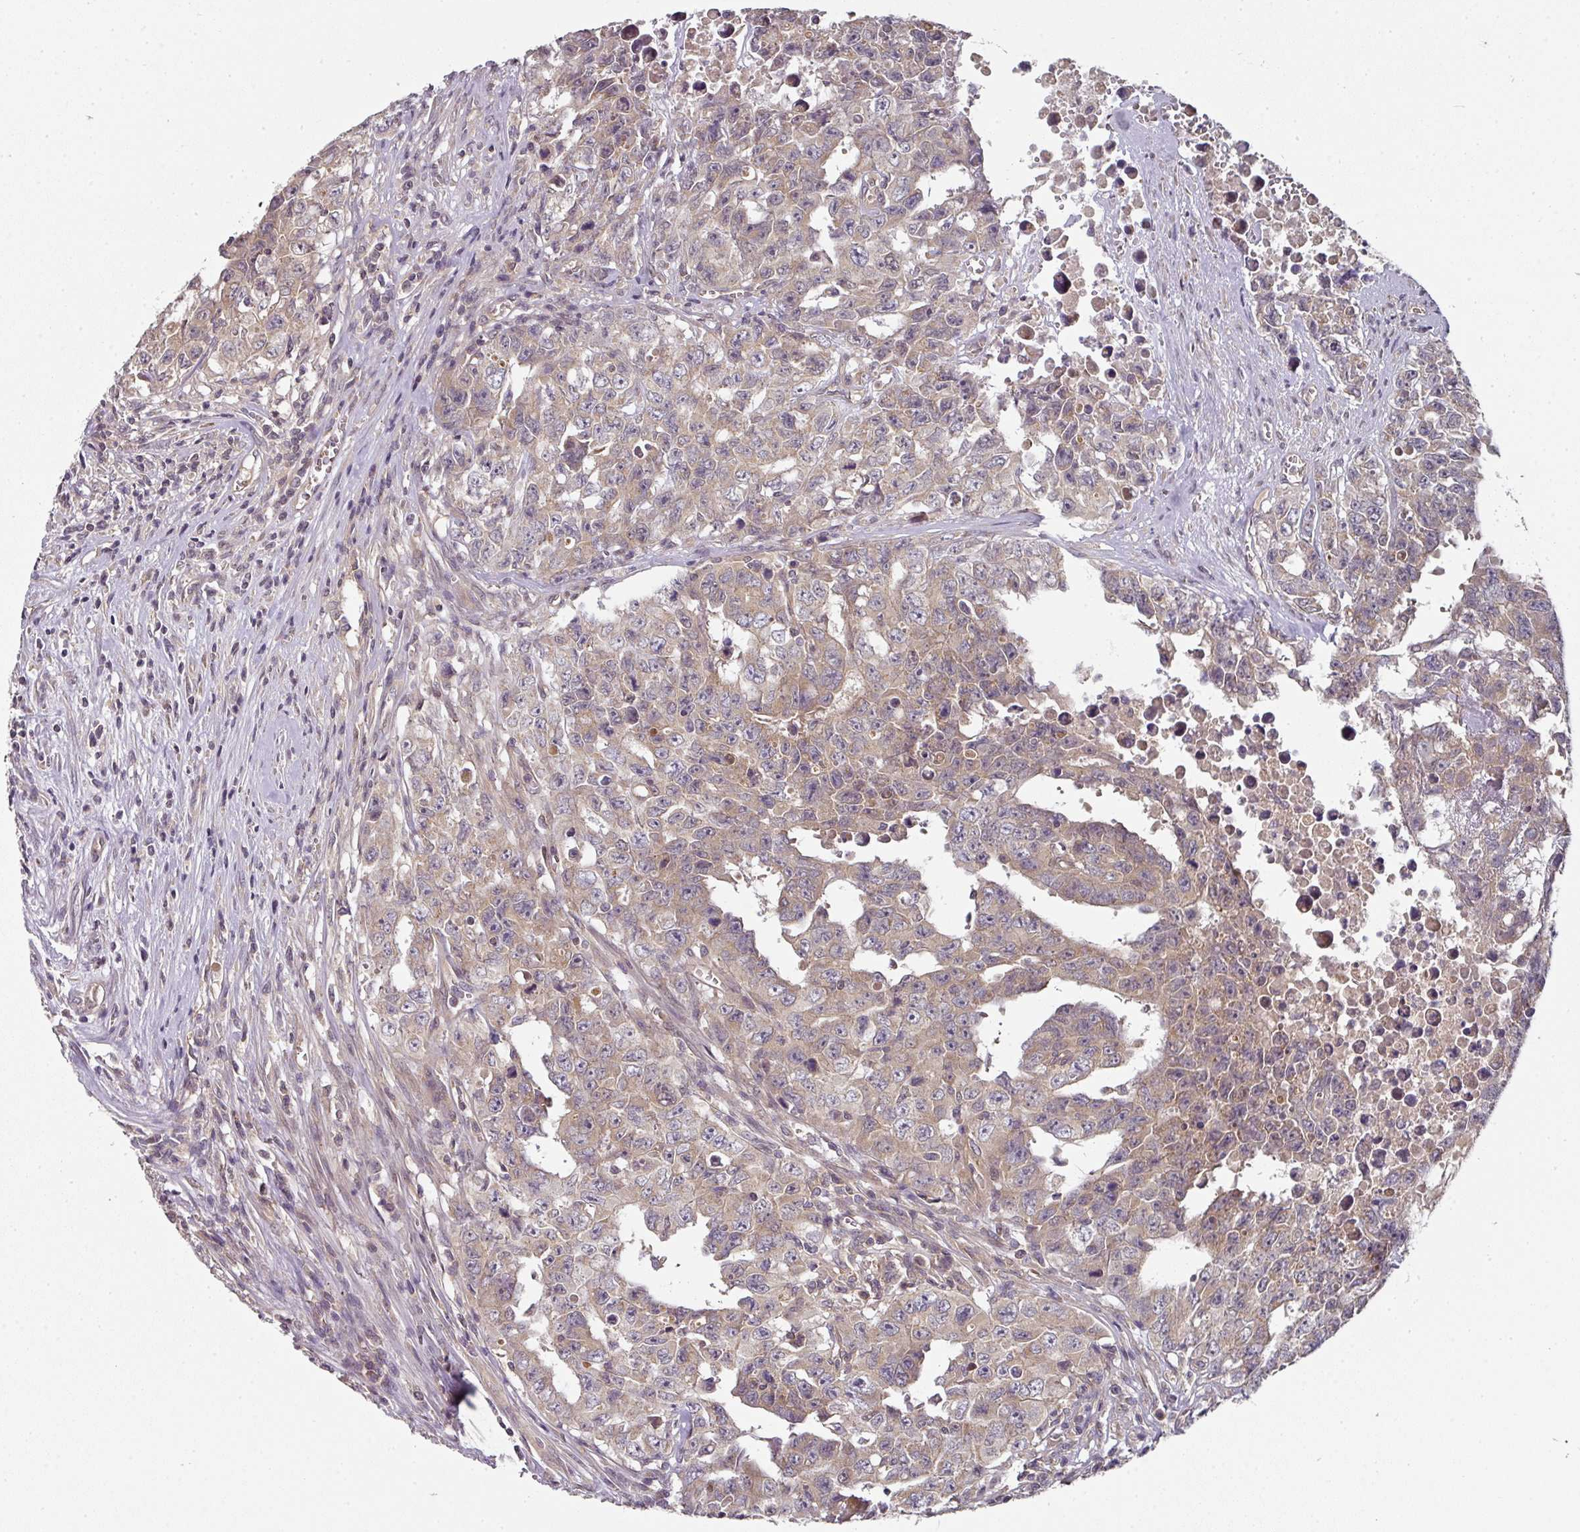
{"staining": {"intensity": "weak", "quantity": ">75%", "location": "cytoplasmic/membranous"}, "tissue": "testis cancer", "cell_type": "Tumor cells", "image_type": "cancer", "snomed": [{"axis": "morphology", "description": "Carcinoma, Embryonal, NOS"}, {"axis": "topography", "description": "Testis"}], "caption": "Testis cancer (embryonal carcinoma) stained for a protein (brown) reveals weak cytoplasmic/membranous positive expression in approximately >75% of tumor cells.", "gene": "MAP2K2", "patient": {"sex": "male", "age": 24}}